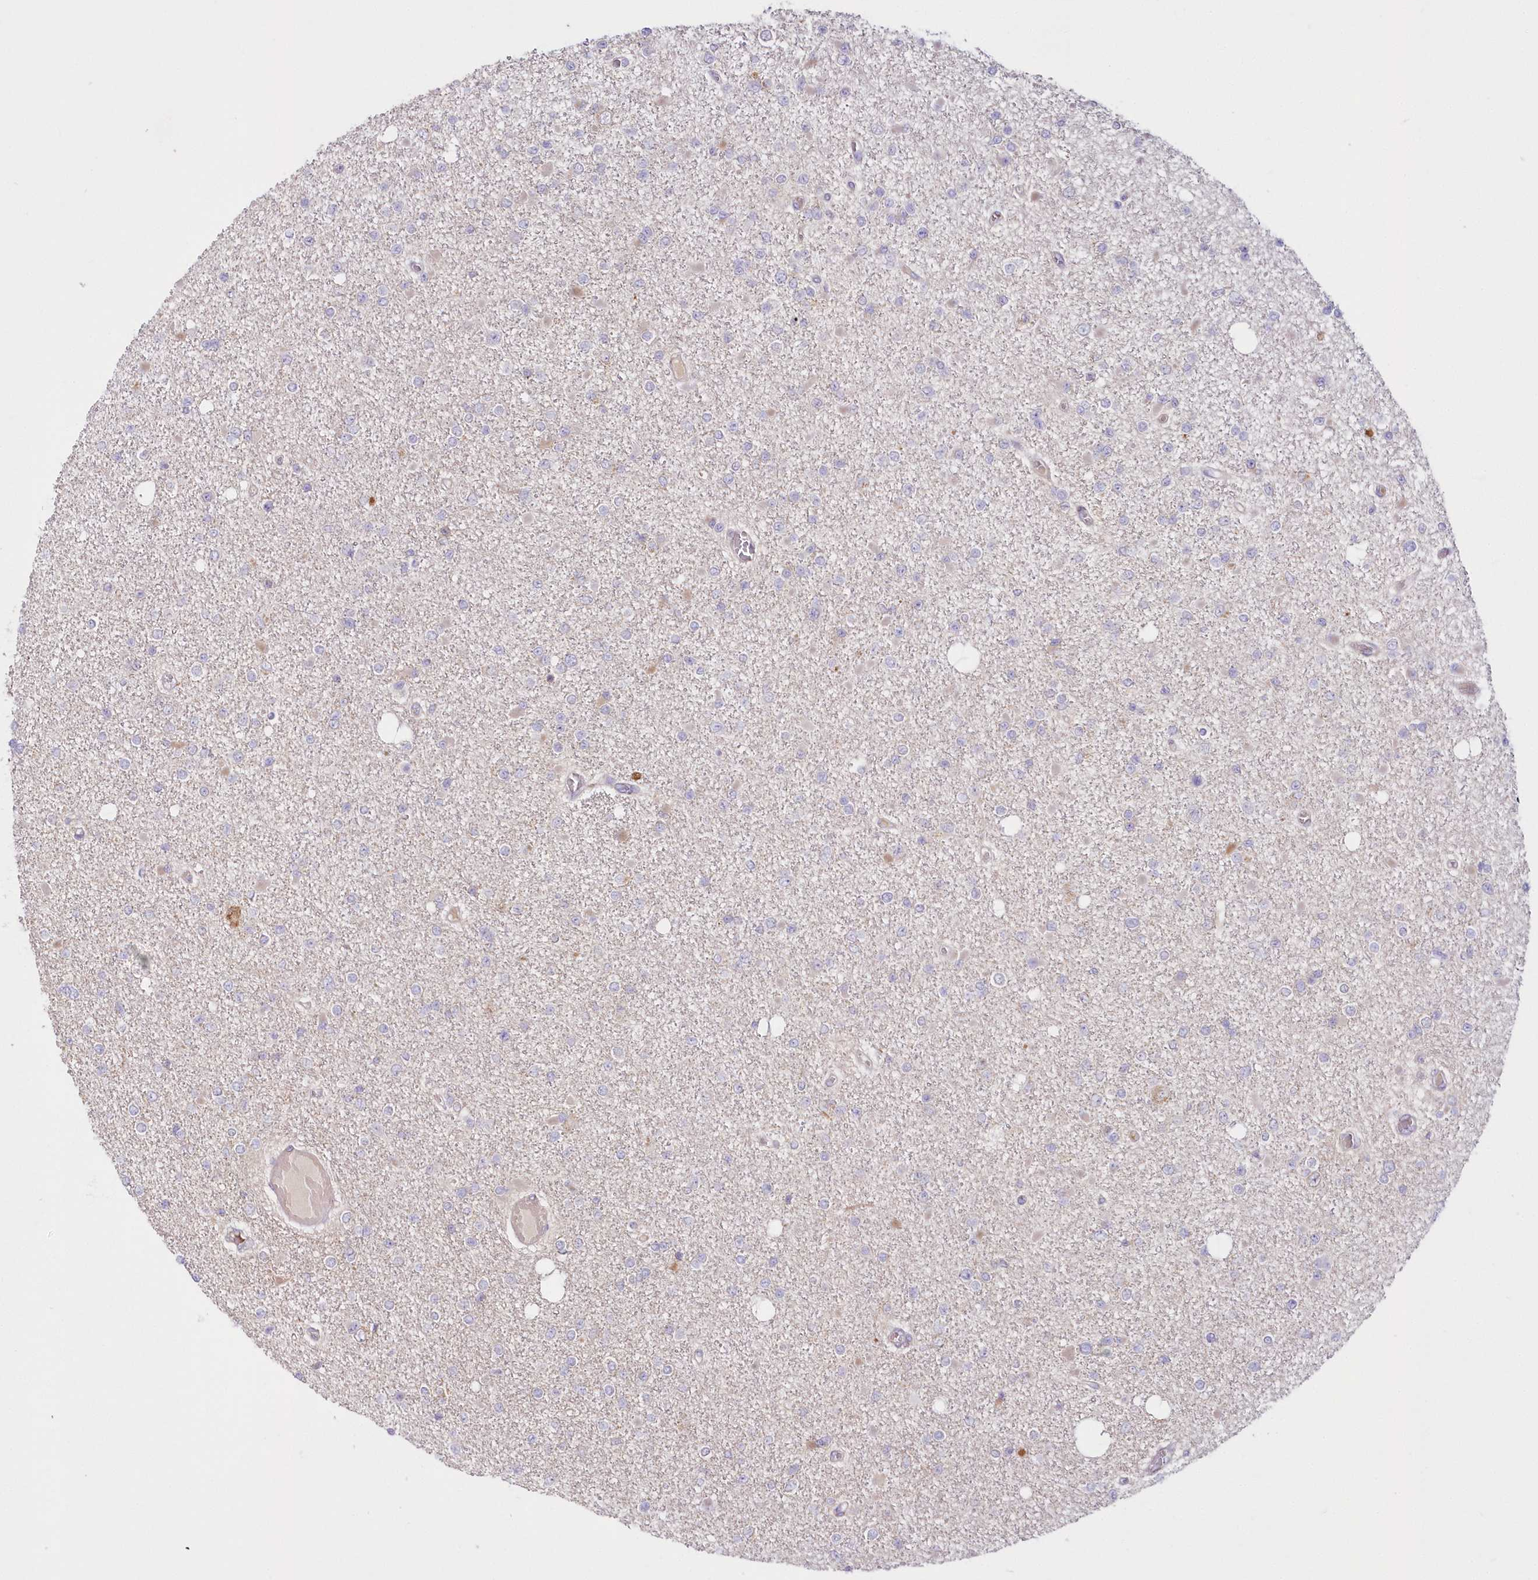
{"staining": {"intensity": "negative", "quantity": "none", "location": "none"}, "tissue": "glioma", "cell_type": "Tumor cells", "image_type": "cancer", "snomed": [{"axis": "morphology", "description": "Glioma, malignant, Low grade"}, {"axis": "topography", "description": "Brain"}], "caption": "Human malignant low-grade glioma stained for a protein using immunohistochemistry (IHC) exhibits no expression in tumor cells.", "gene": "ARFGEF3", "patient": {"sex": "female", "age": 22}}